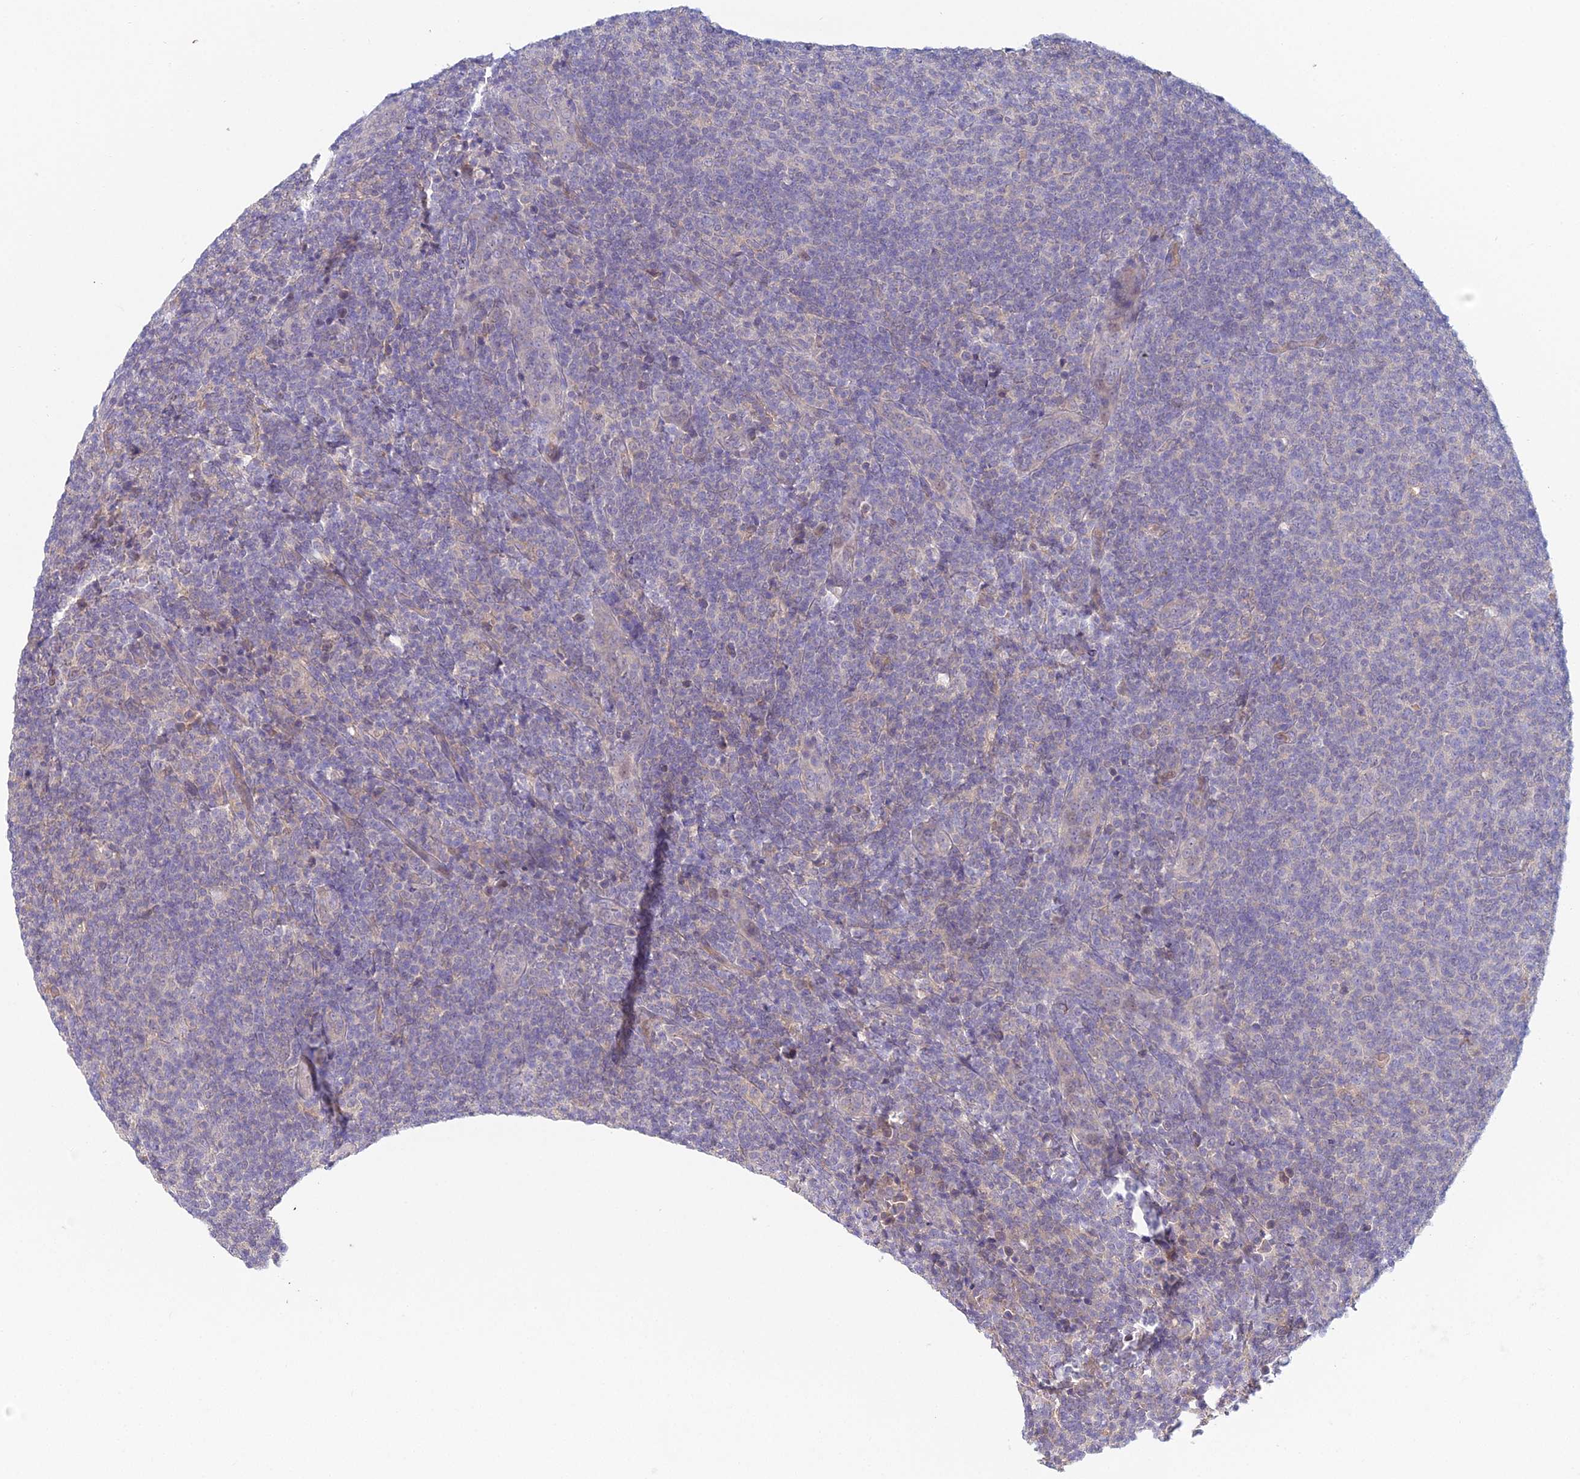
{"staining": {"intensity": "negative", "quantity": "none", "location": "none"}, "tissue": "lymphoma", "cell_type": "Tumor cells", "image_type": "cancer", "snomed": [{"axis": "morphology", "description": "Malignant lymphoma, non-Hodgkin's type, Low grade"}, {"axis": "topography", "description": "Lymph node"}], "caption": "Tumor cells show no significant protein positivity in lymphoma.", "gene": "METTL26", "patient": {"sex": "male", "age": 66}}